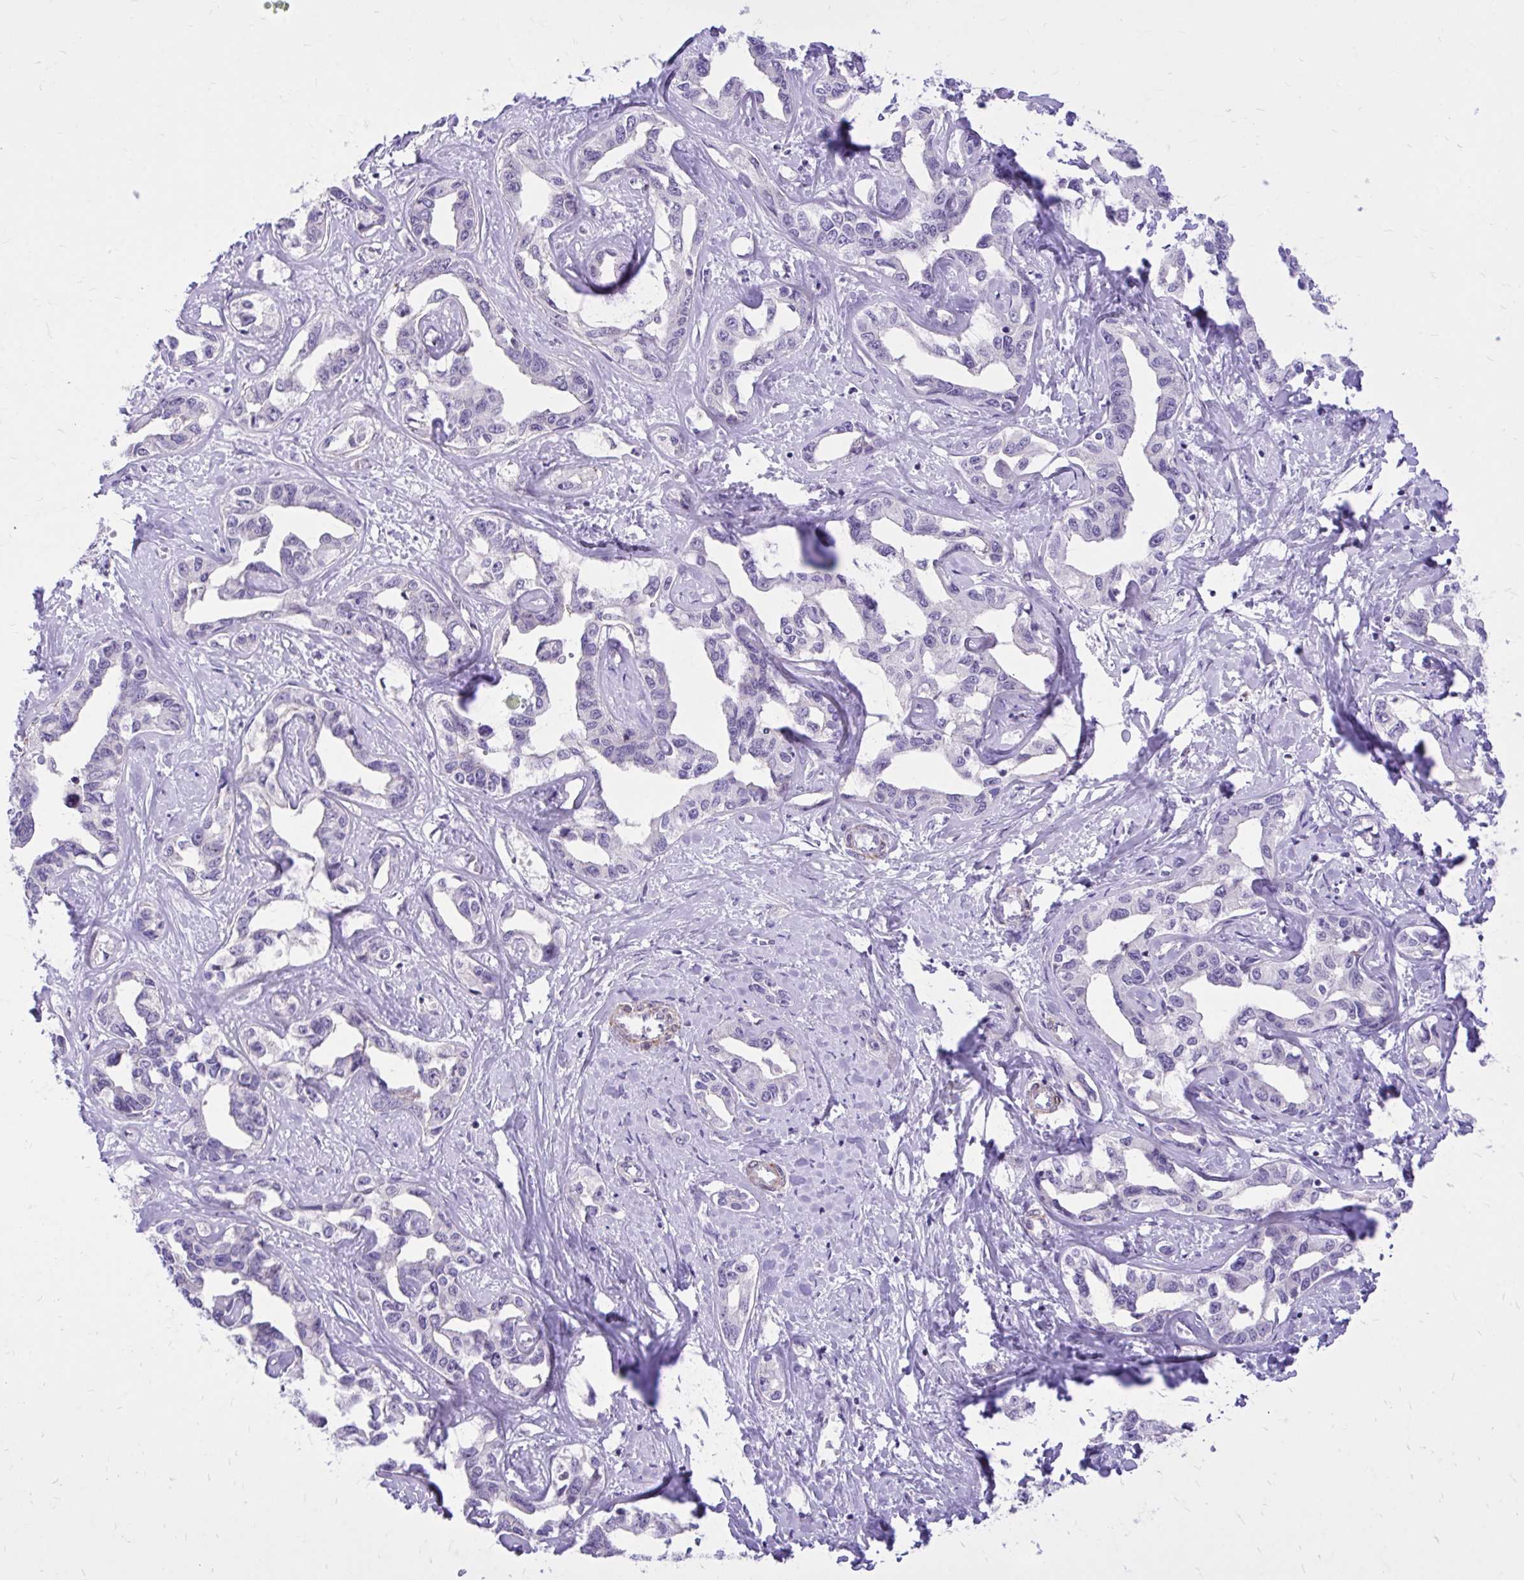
{"staining": {"intensity": "negative", "quantity": "none", "location": "none"}, "tissue": "liver cancer", "cell_type": "Tumor cells", "image_type": "cancer", "snomed": [{"axis": "morphology", "description": "Cholangiocarcinoma"}, {"axis": "topography", "description": "Liver"}], "caption": "DAB immunohistochemical staining of liver cancer (cholangiocarcinoma) demonstrates no significant staining in tumor cells.", "gene": "ZBTB25", "patient": {"sex": "male", "age": 59}}